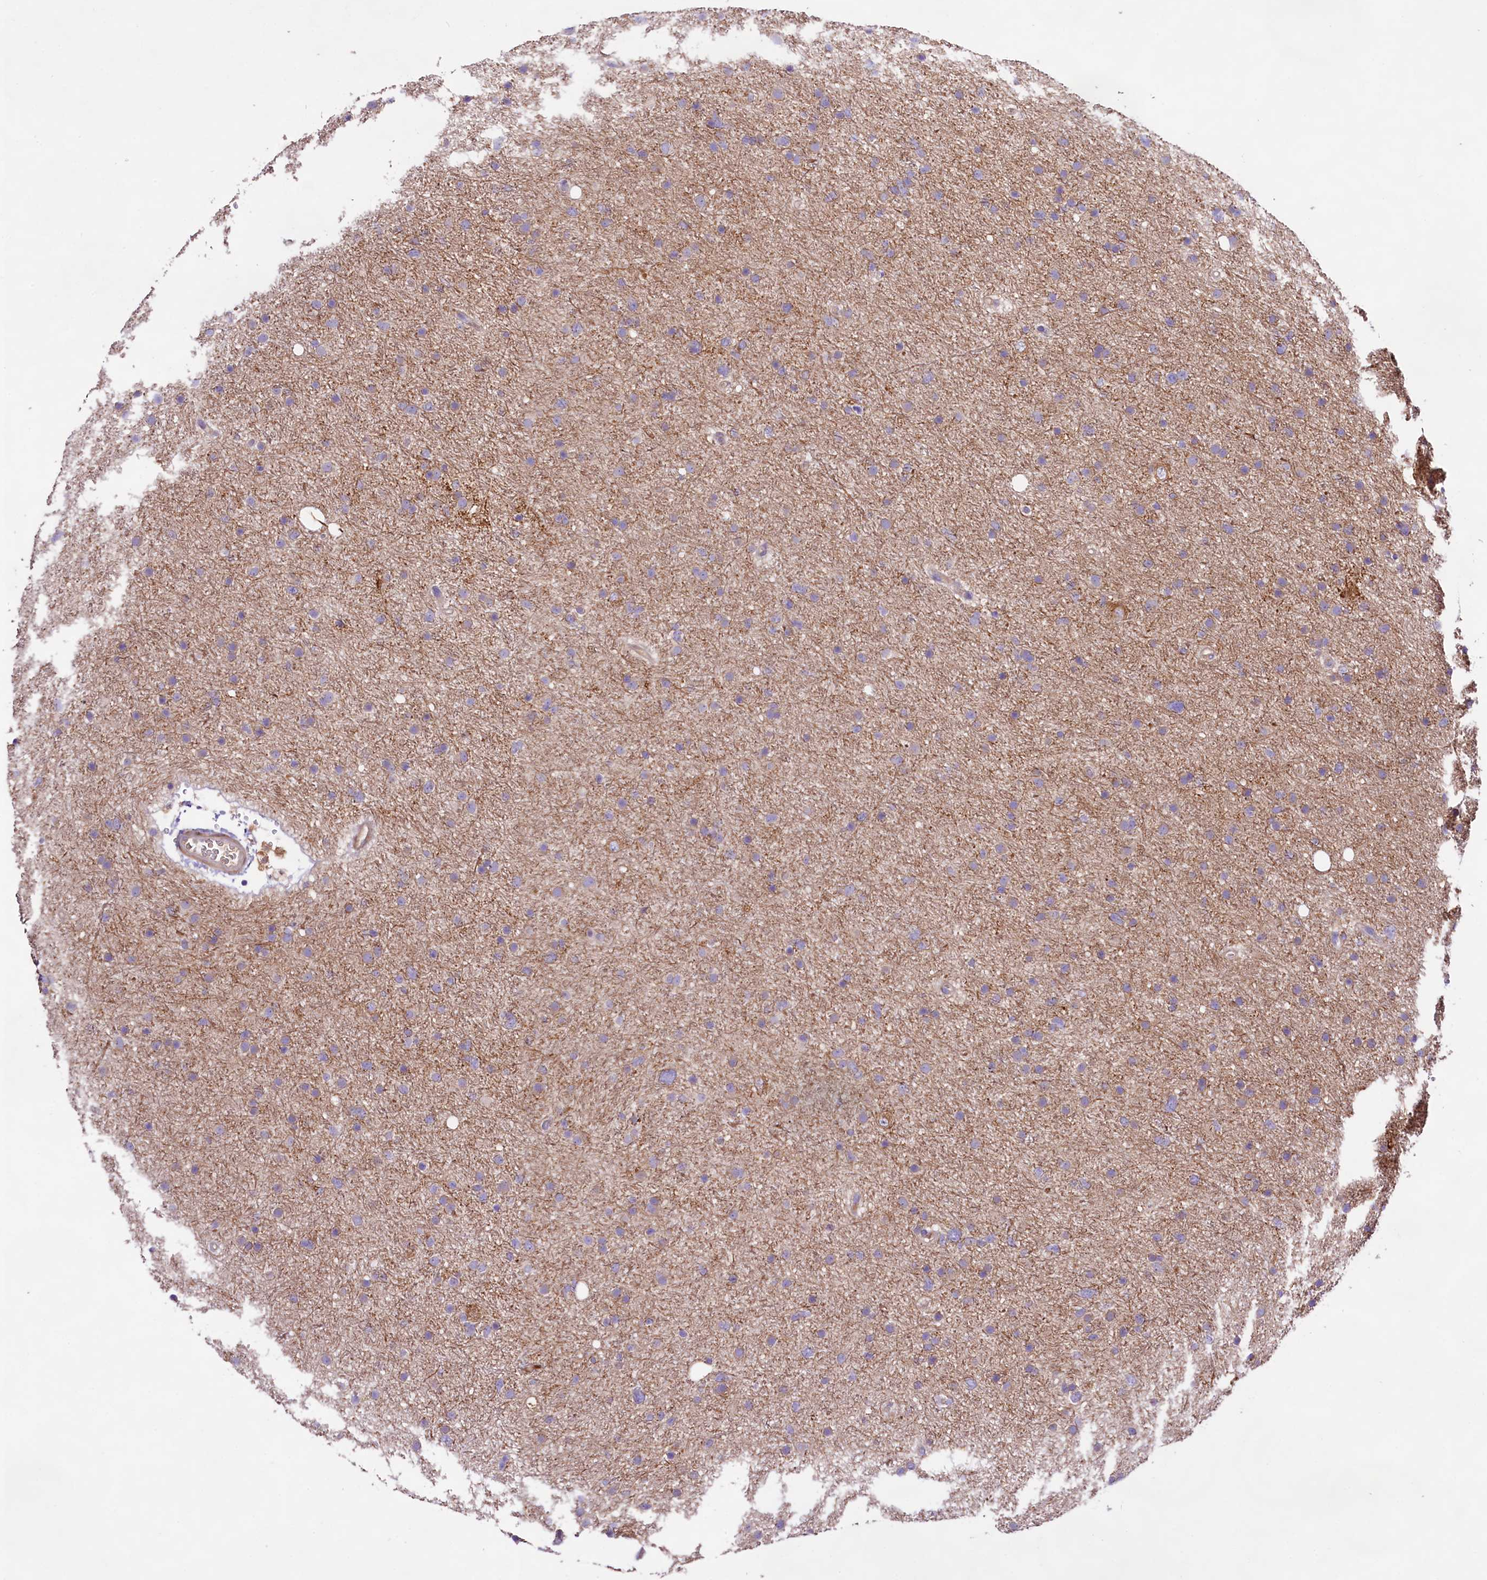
{"staining": {"intensity": "weak", "quantity": ">75%", "location": "cytoplasmic/membranous"}, "tissue": "glioma", "cell_type": "Tumor cells", "image_type": "cancer", "snomed": [{"axis": "morphology", "description": "Glioma, malignant, Low grade"}, {"axis": "topography", "description": "Cerebral cortex"}], "caption": "IHC of human glioma exhibits low levels of weak cytoplasmic/membranous staining in about >75% of tumor cells.", "gene": "DMXL2", "patient": {"sex": "female", "age": 39}}